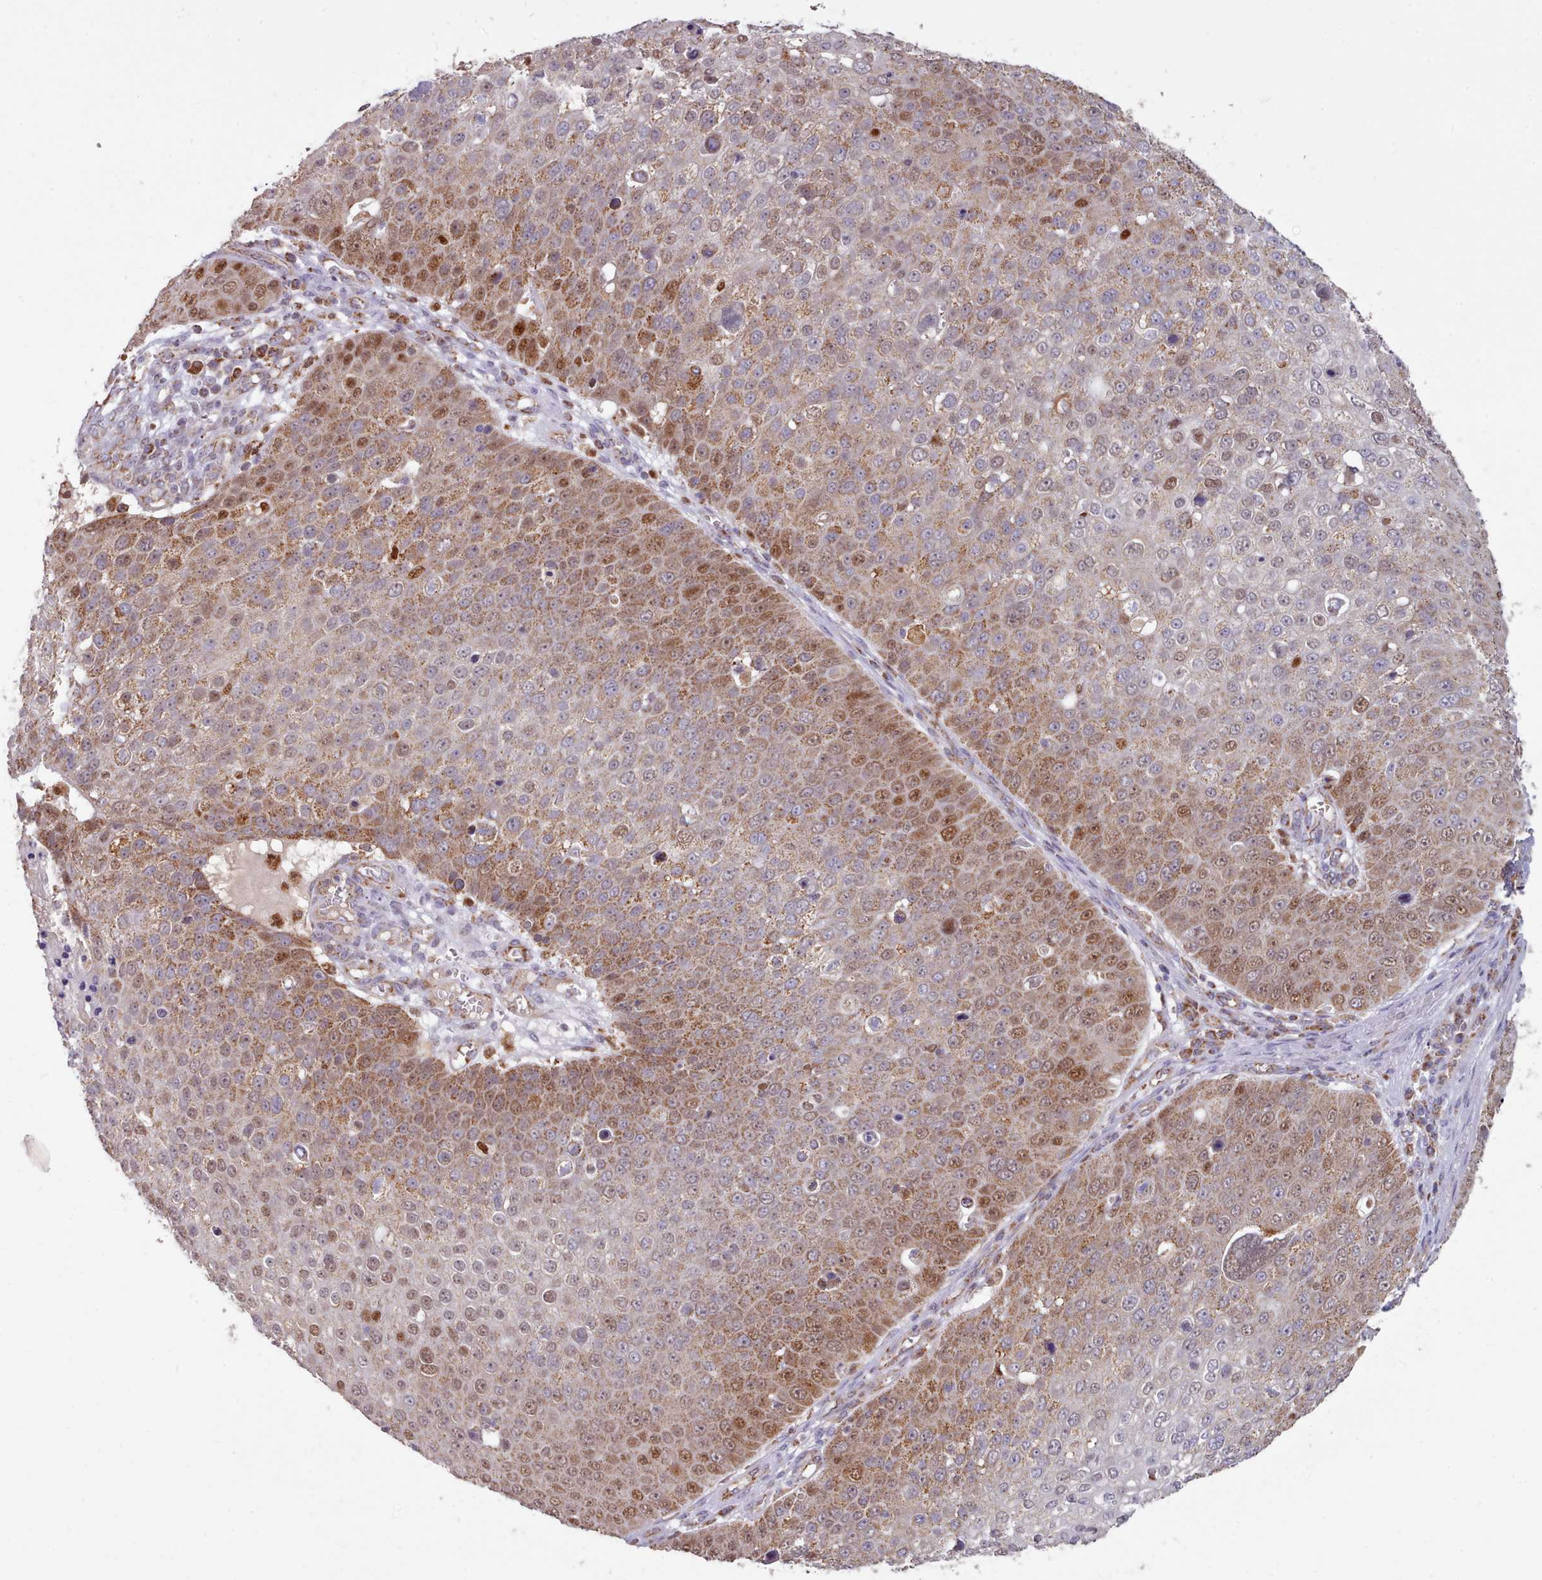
{"staining": {"intensity": "moderate", "quantity": "25%-75%", "location": "cytoplasmic/membranous,nuclear"}, "tissue": "skin cancer", "cell_type": "Tumor cells", "image_type": "cancer", "snomed": [{"axis": "morphology", "description": "Squamous cell carcinoma, NOS"}, {"axis": "topography", "description": "Skin"}], "caption": "Human skin squamous cell carcinoma stained with a brown dye reveals moderate cytoplasmic/membranous and nuclear positive staining in about 25%-75% of tumor cells.", "gene": "HSDL2", "patient": {"sex": "male", "age": 71}}